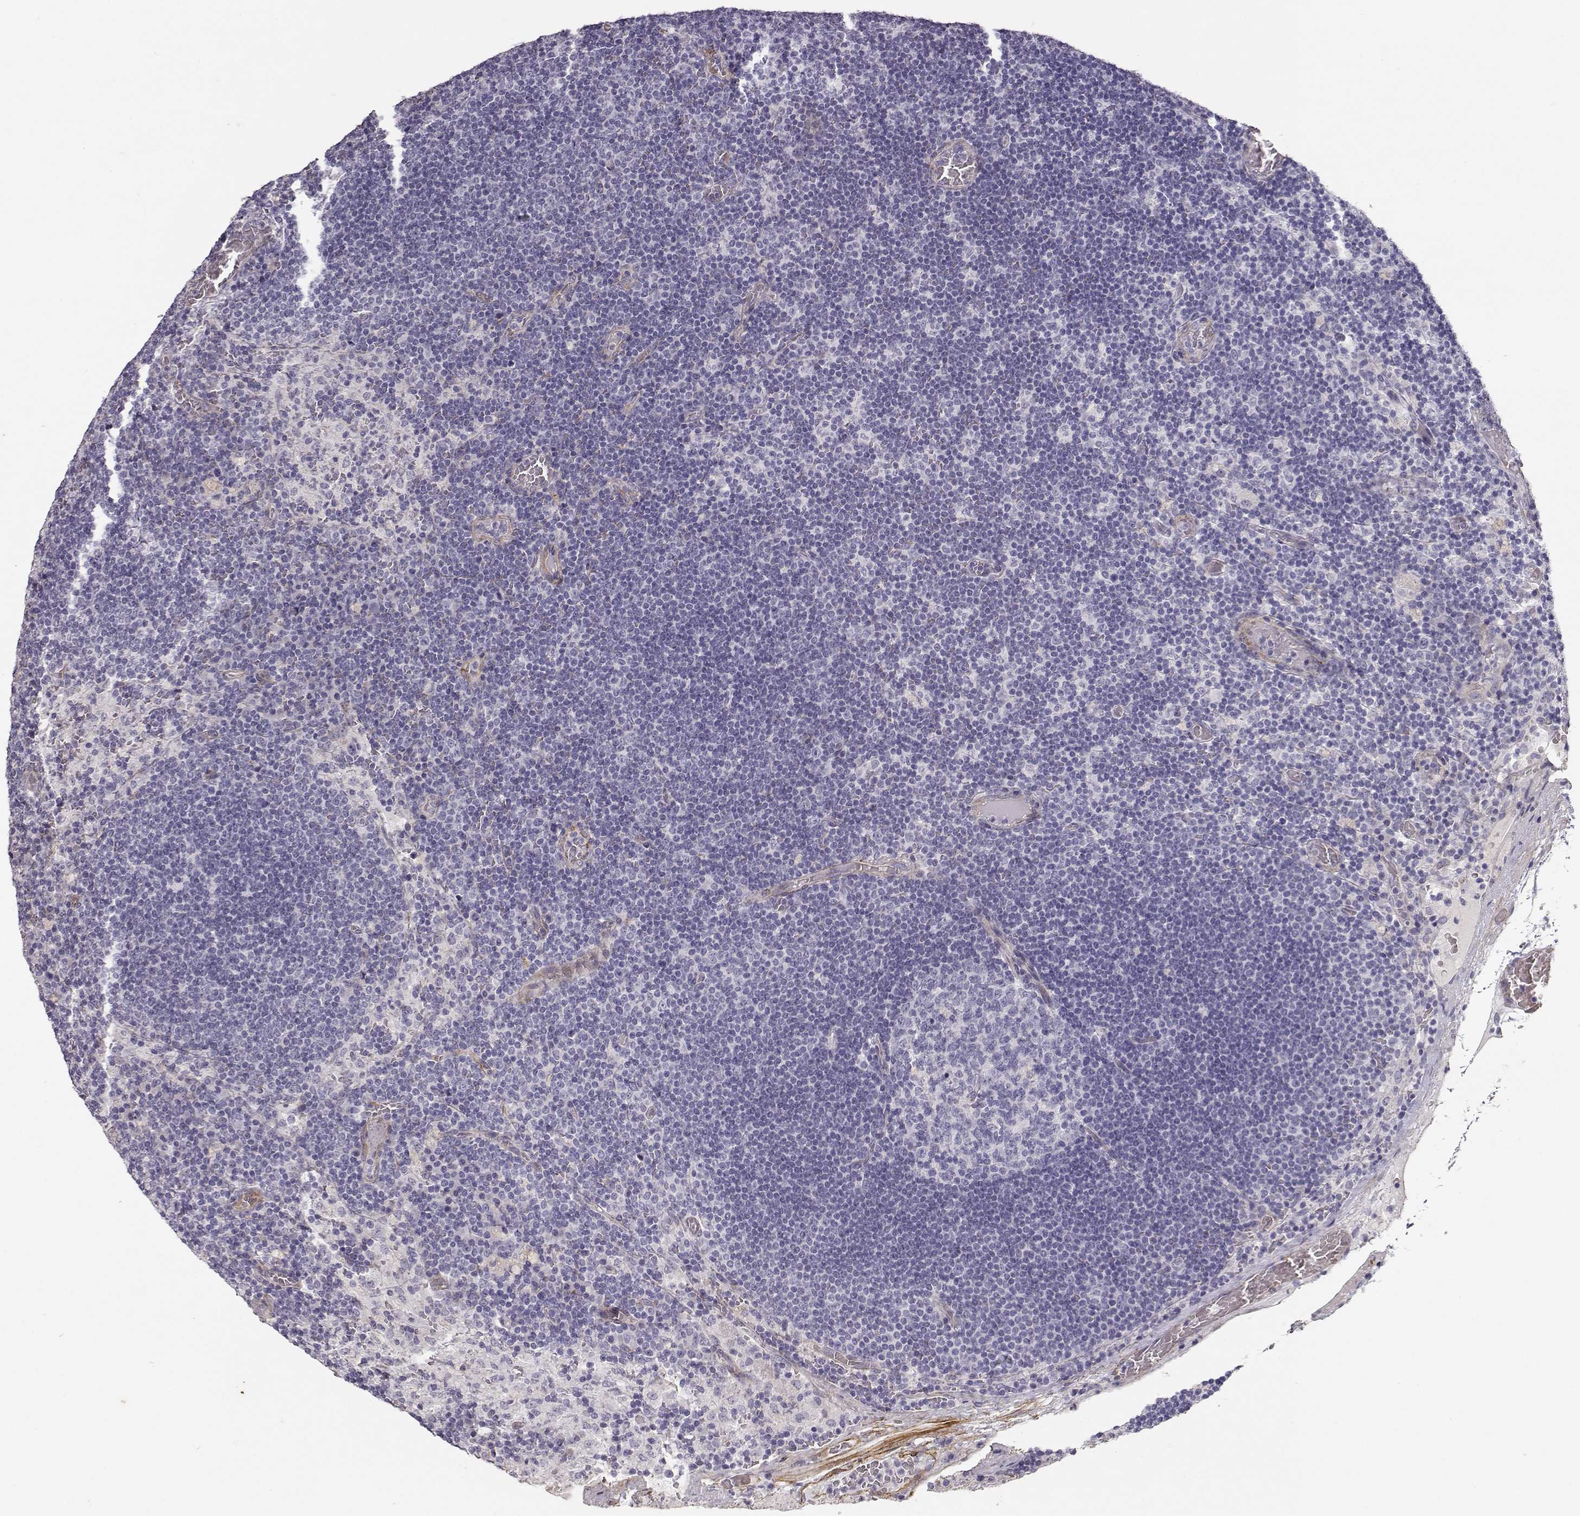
{"staining": {"intensity": "negative", "quantity": "none", "location": "none"}, "tissue": "lymph node", "cell_type": "Germinal center cells", "image_type": "normal", "snomed": [{"axis": "morphology", "description": "Normal tissue, NOS"}, {"axis": "topography", "description": "Lymph node"}], "caption": "Micrograph shows no significant protein expression in germinal center cells of benign lymph node.", "gene": "LAMC1", "patient": {"sex": "male", "age": 63}}